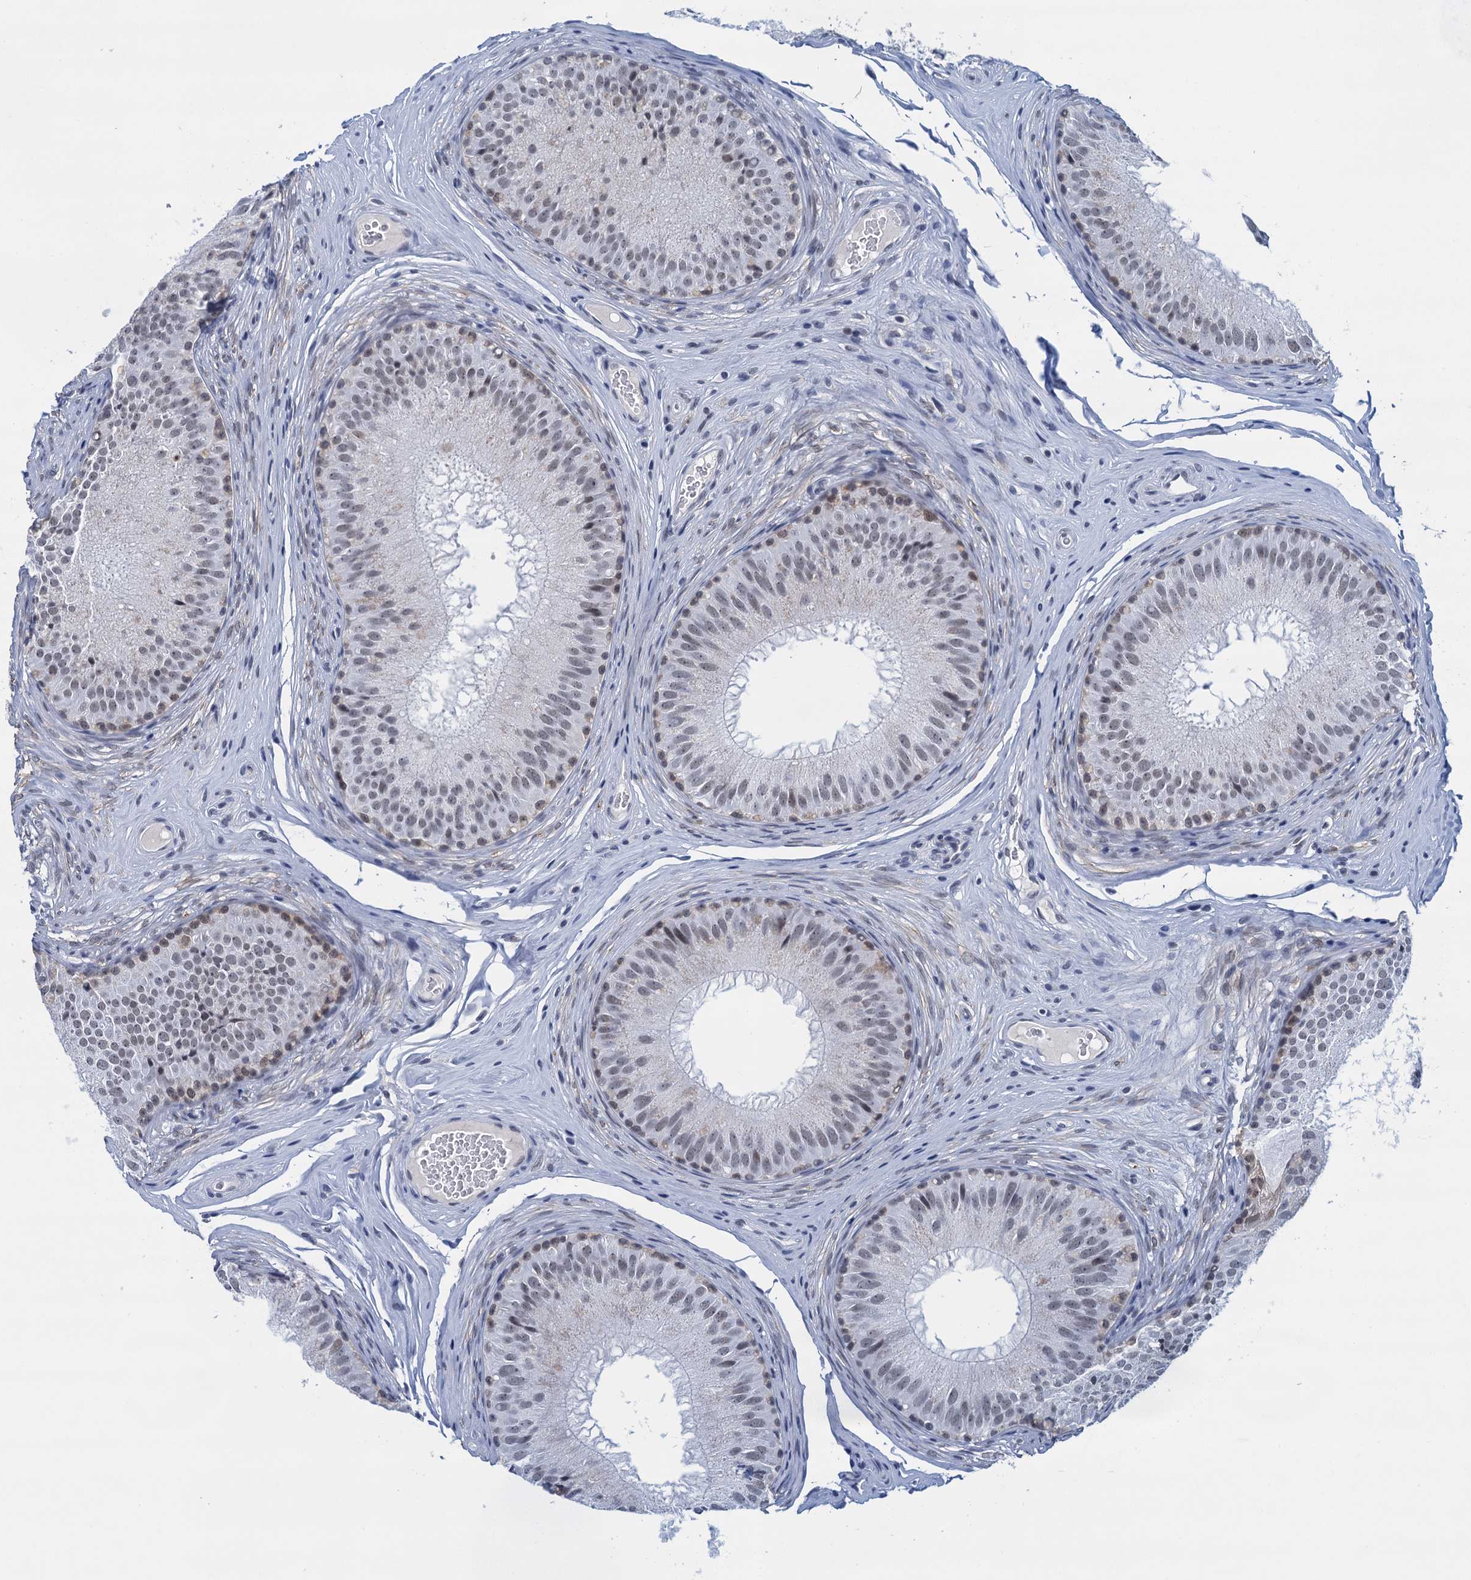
{"staining": {"intensity": "weak", "quantity": "25%-75%", "location": "cytoplasmic/membranous,nuclear"}, "tissue": "epididymis", "cell_type": "Glandular cells", "image_type": "normal", "snomed": [{"axis": "morphology", "description": "Normal tissue, NOS"}, {"axis": "topography", "description": "Epididymis"}], "caption": "Brown immunohistochemical staining in benign human epididymis reveals weak cytoplasmic/membranous,nuclear staining in approximately 25%-75% of glandular cells. Immunohistochemistry stains the protein in brown and the nuclei are stained blue.", "gene": "EPS8L1", "patient": {"sex": "male", "age": 32}}